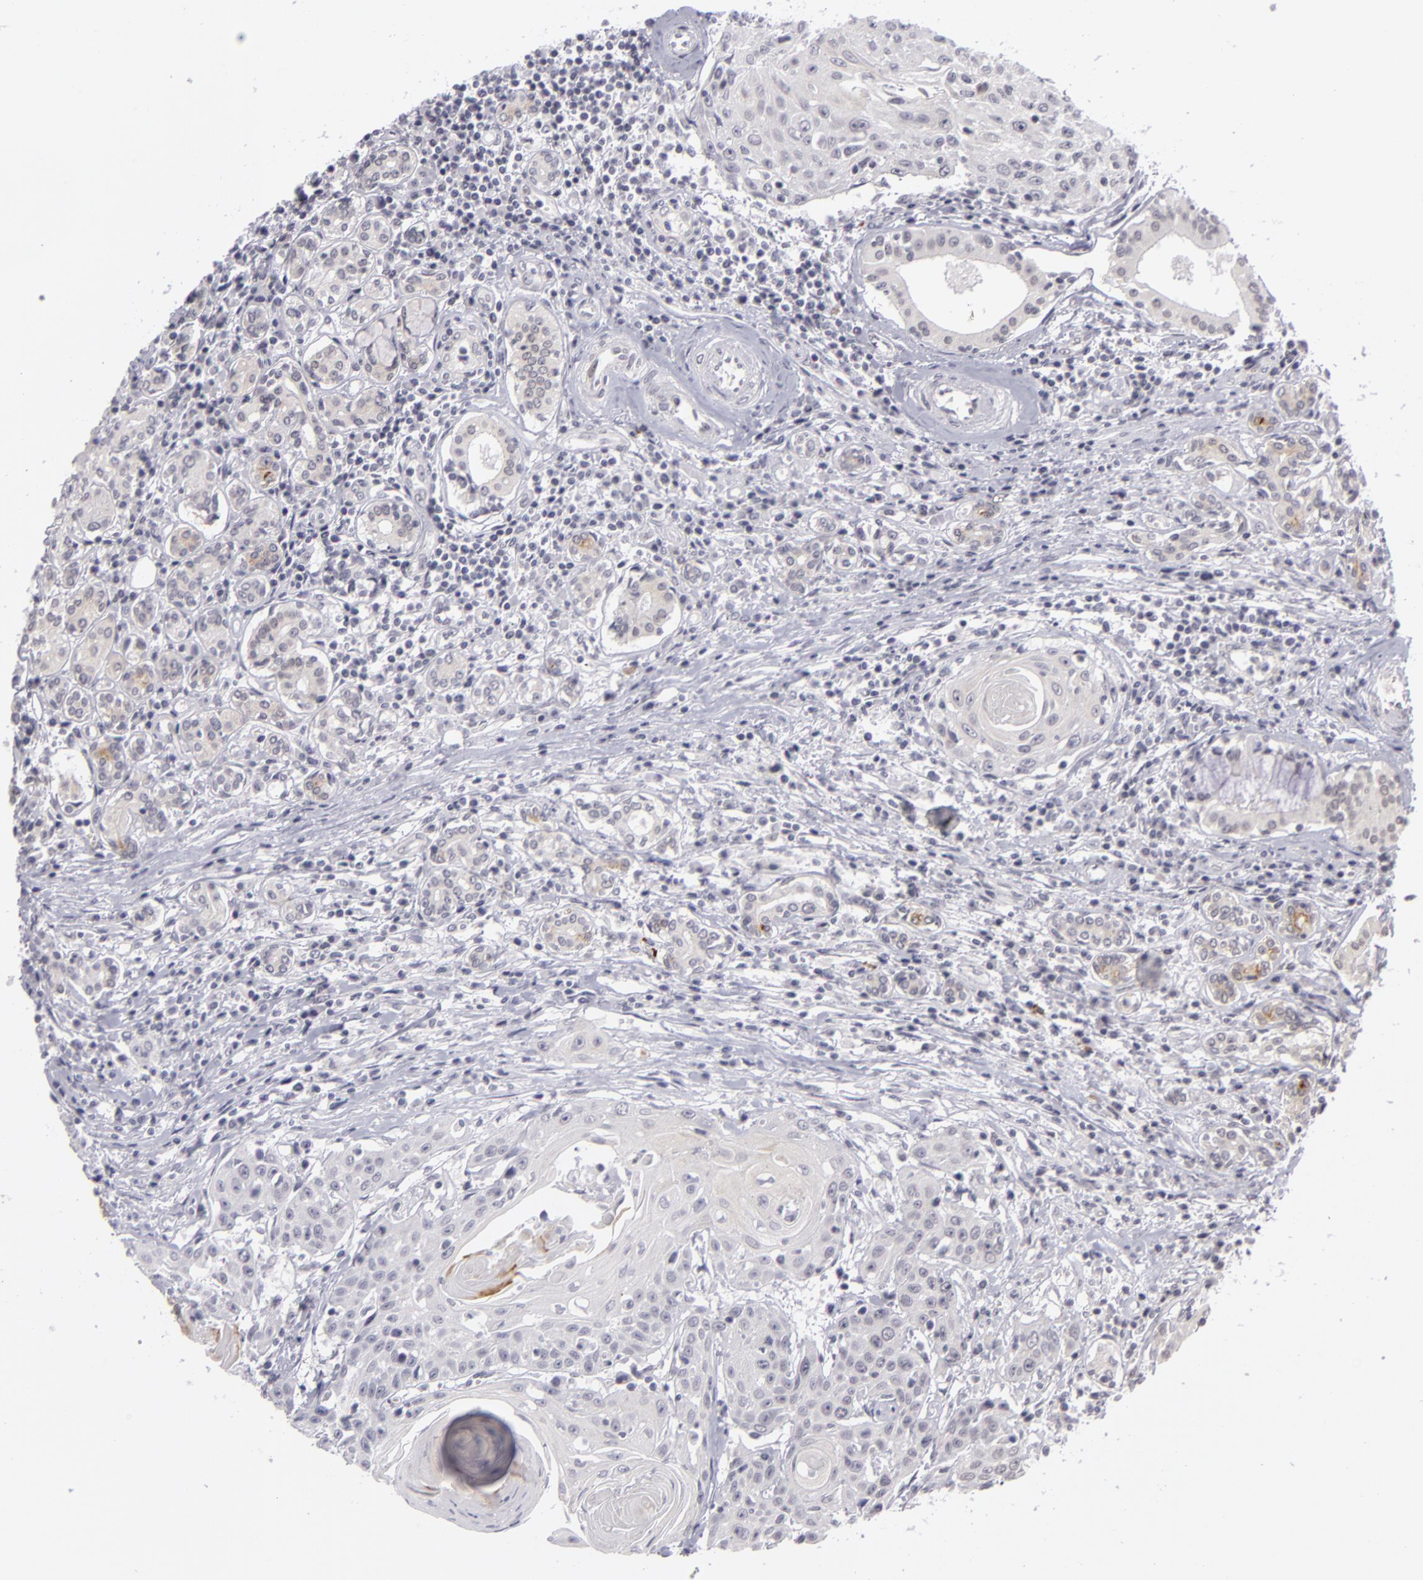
{"staining": {"intensity": "negative", "quantity": "none", "location": "none"}, "tissue": "head and neck cancer", "cell_type": "Tumor cells", "image_type": "cancer", "snomed": [{"axis": "morphology", "description": "Squamous cell carcinoma, NOS"}, {"axis": "morphology", "description": "Squamous cell carcinoma, metastatic, NOS"}, {"axis": "topography", "description": "Lymph node"}, {"axis": "topography", "description": "Salivary gland"}, {"axis": "topography", "description": "Head-Neck"}], "caption": "IHC histopathology image of metastatic squamous cell carcinoma (head and neck) stained for a protein (brown), which shows no expression in tumor cells.", "gene": "ZNF205", "patient": {"sex": "female", "age": 74}}